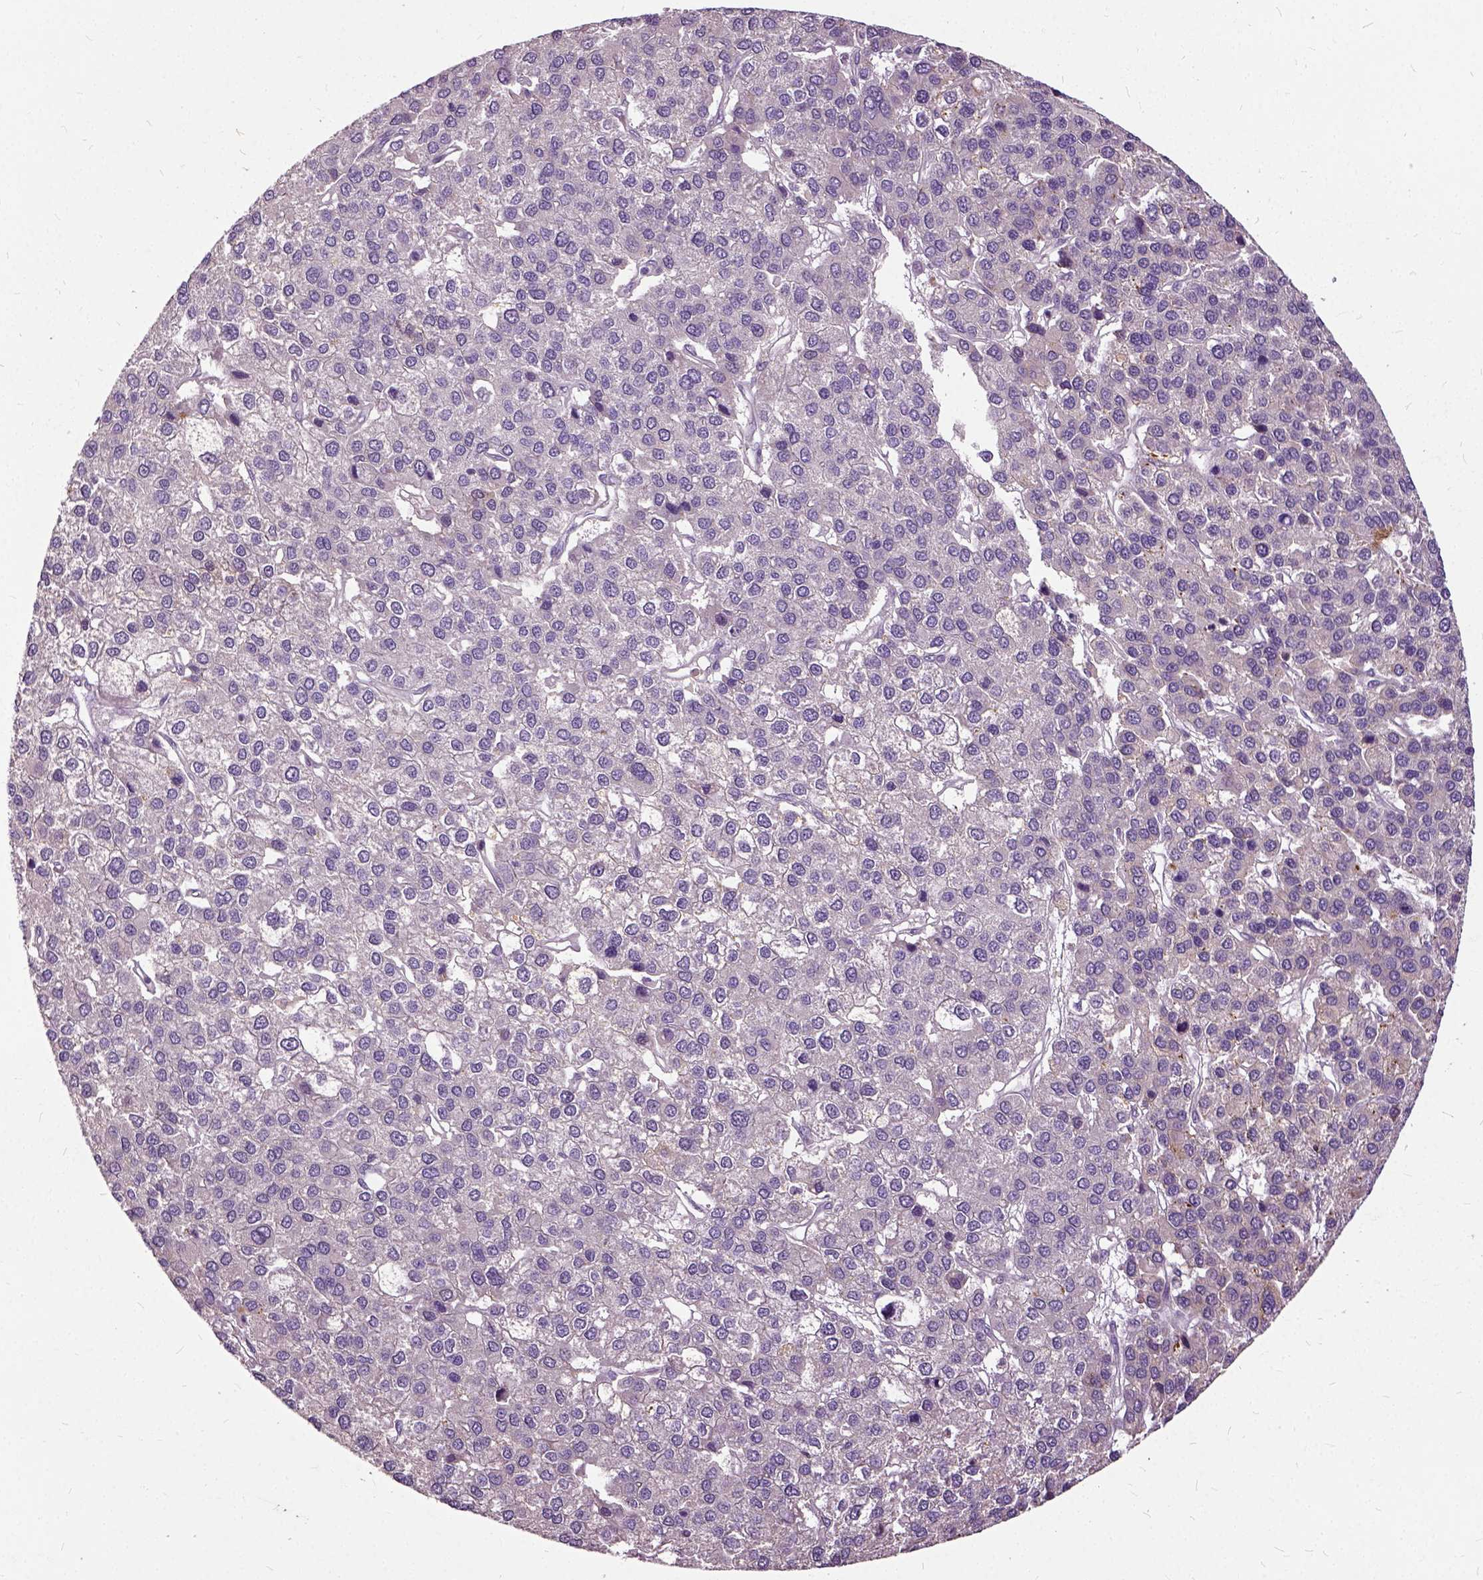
{"staining": {"intensity": "negative", "quantity": "none", "location": "none"}, "tissue": "liver cancer", "cell_type": "Tumor cells", "image_type": "cancer", "snomed": [{"axis": "morphology", "description": "Carcinoma, Hepatocellular, NOS"}, {"axis": "topography", "description": "Liver"}], "caption": "An IHC photomicrograph of liver cancer is shown. There is no staining in tumor cells of liver cancer. (Stains: DAB immunohistochemistry with hematoxylin counter stain, Microscopy: brightfield microscopy at high magnification).", "gene": "ILRUN", "patient": {"sex": "female", "age": 41}}